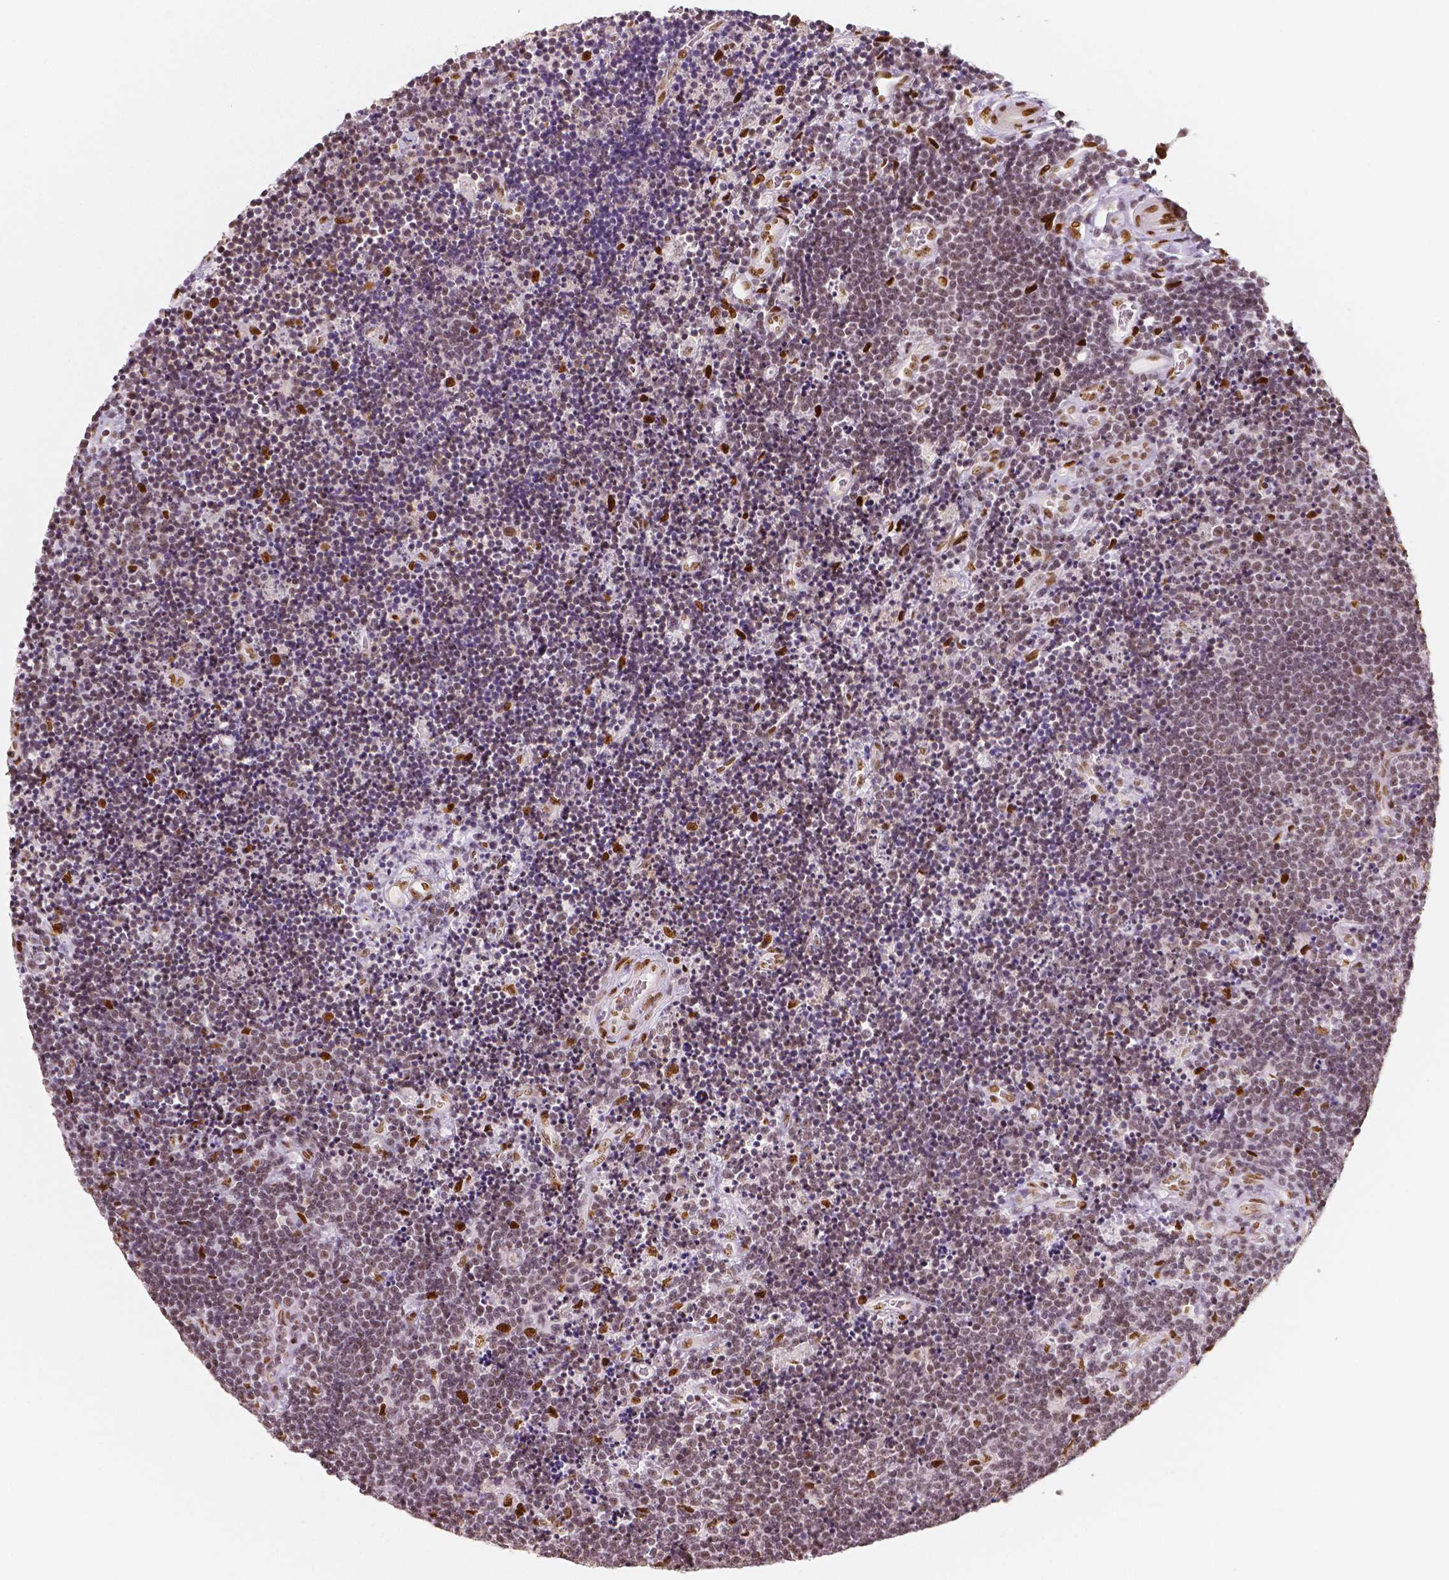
{"staining": {"intensity": "weak", "quantity": "25%-75%", "location": "nuclear"}, "tissue": "lymphoma", "cell_type": "Tumor cells", "image_type": "cancer", "snomed": [{"axis": "morphology", "description": "Malignant lymphoma, non-Hodgkin's type, Low grade"}, {"axis": "topography", "description": "Brain"}], "caption": "Human lymphoma stained with a protein marker exhibits weak staining in tumor cells.", "gene": "NUCKS1", "patient": {"sex": "female", "age": 66}}